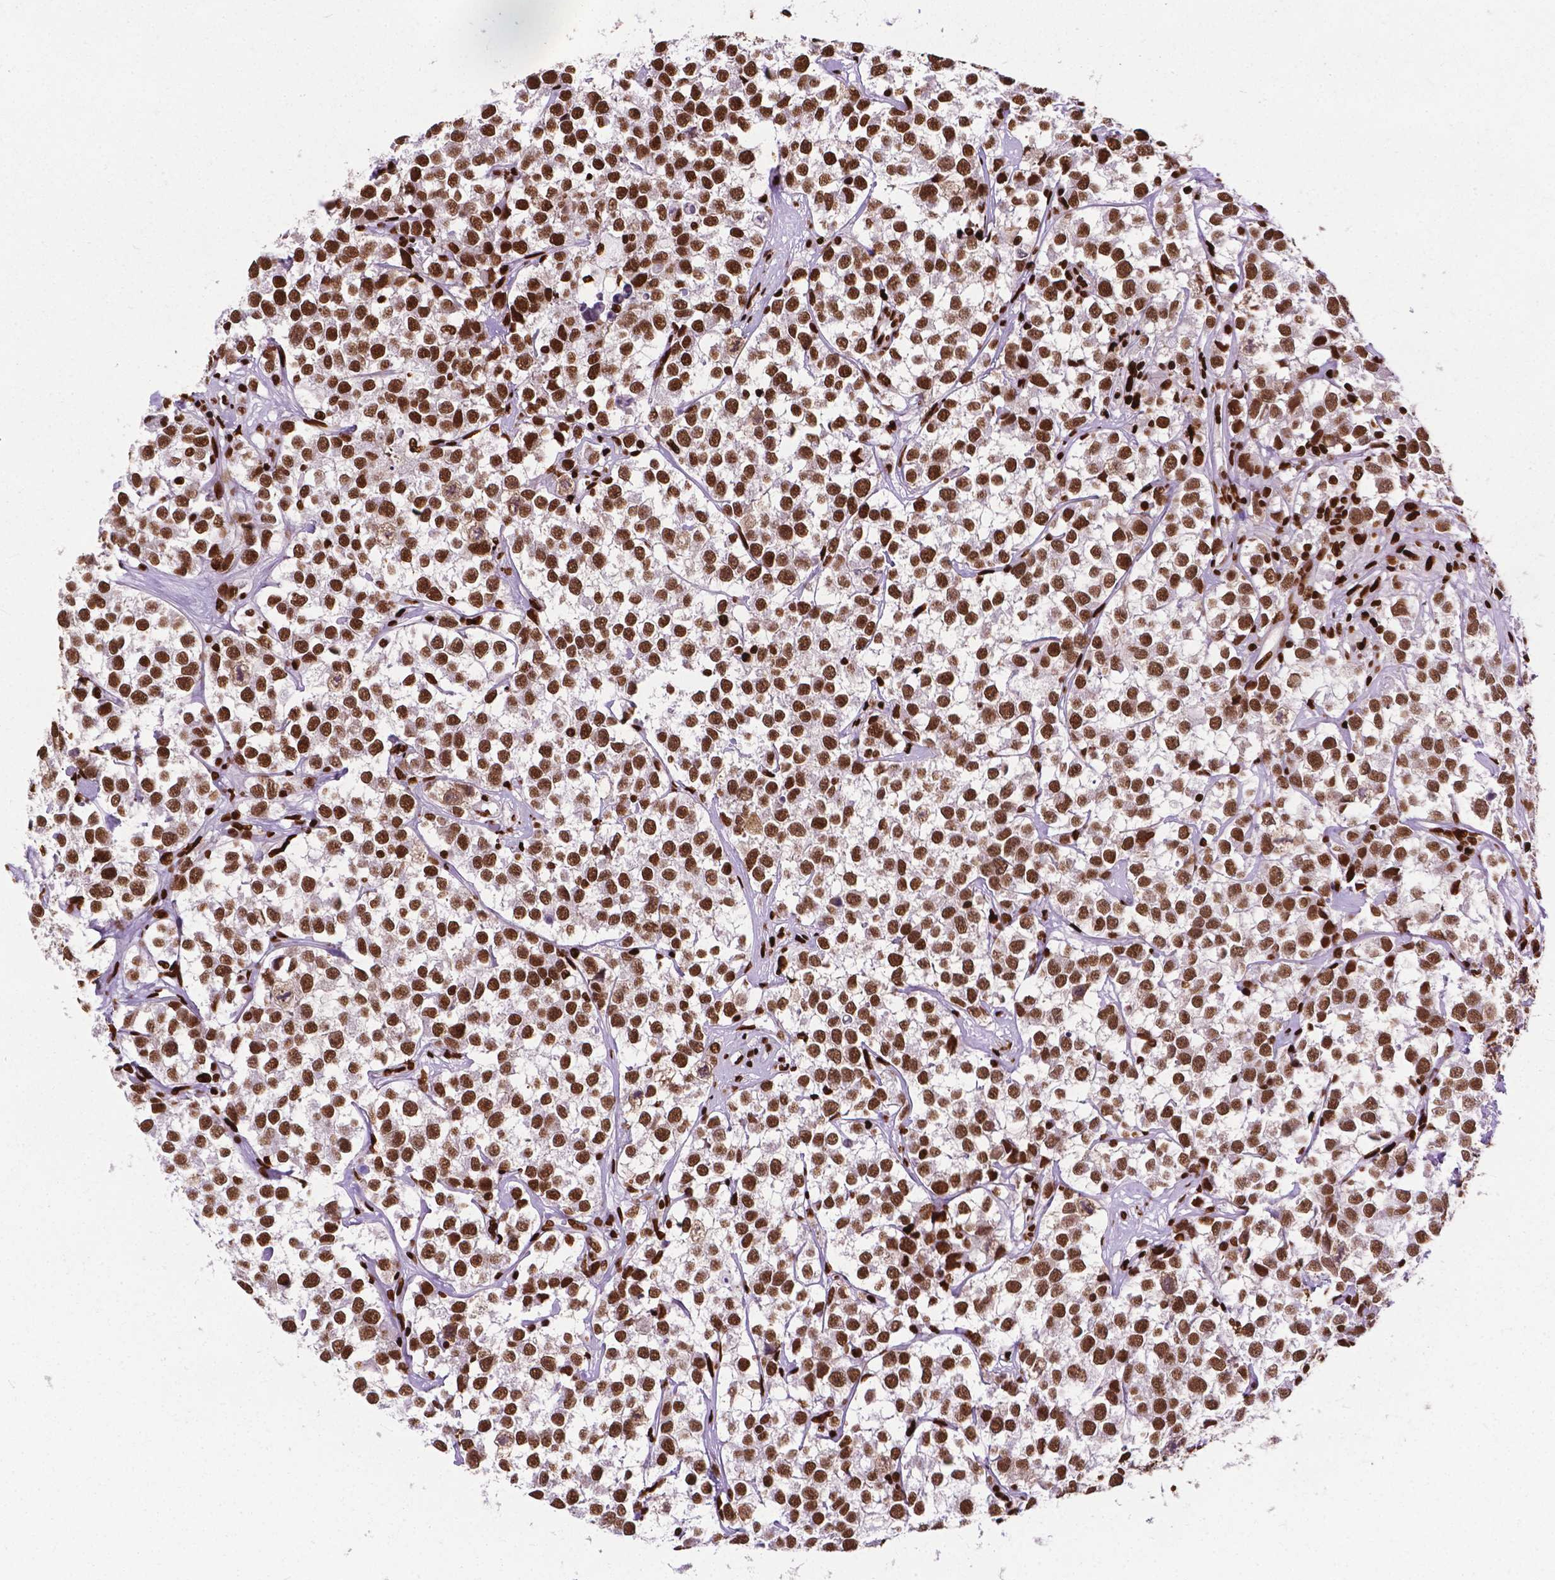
{"staining": {"intensity": "strong", "quantity": ">75%", "location": "nuclear"}, "tissue": "testis cancer", "cell_type": "Tumor cells", "image_type": "cancer", "snomed": [{"axis": "morphology", "description": "Seminoma, NOS"}, {"axis": "topography", "description": "Testis"}], "caption": "Seminoma (testis) stained with a protein marker exhibits strong staining in tumor cells.", "gene": "SMIM5", "patient": {"sex": "male", "age": 59}}